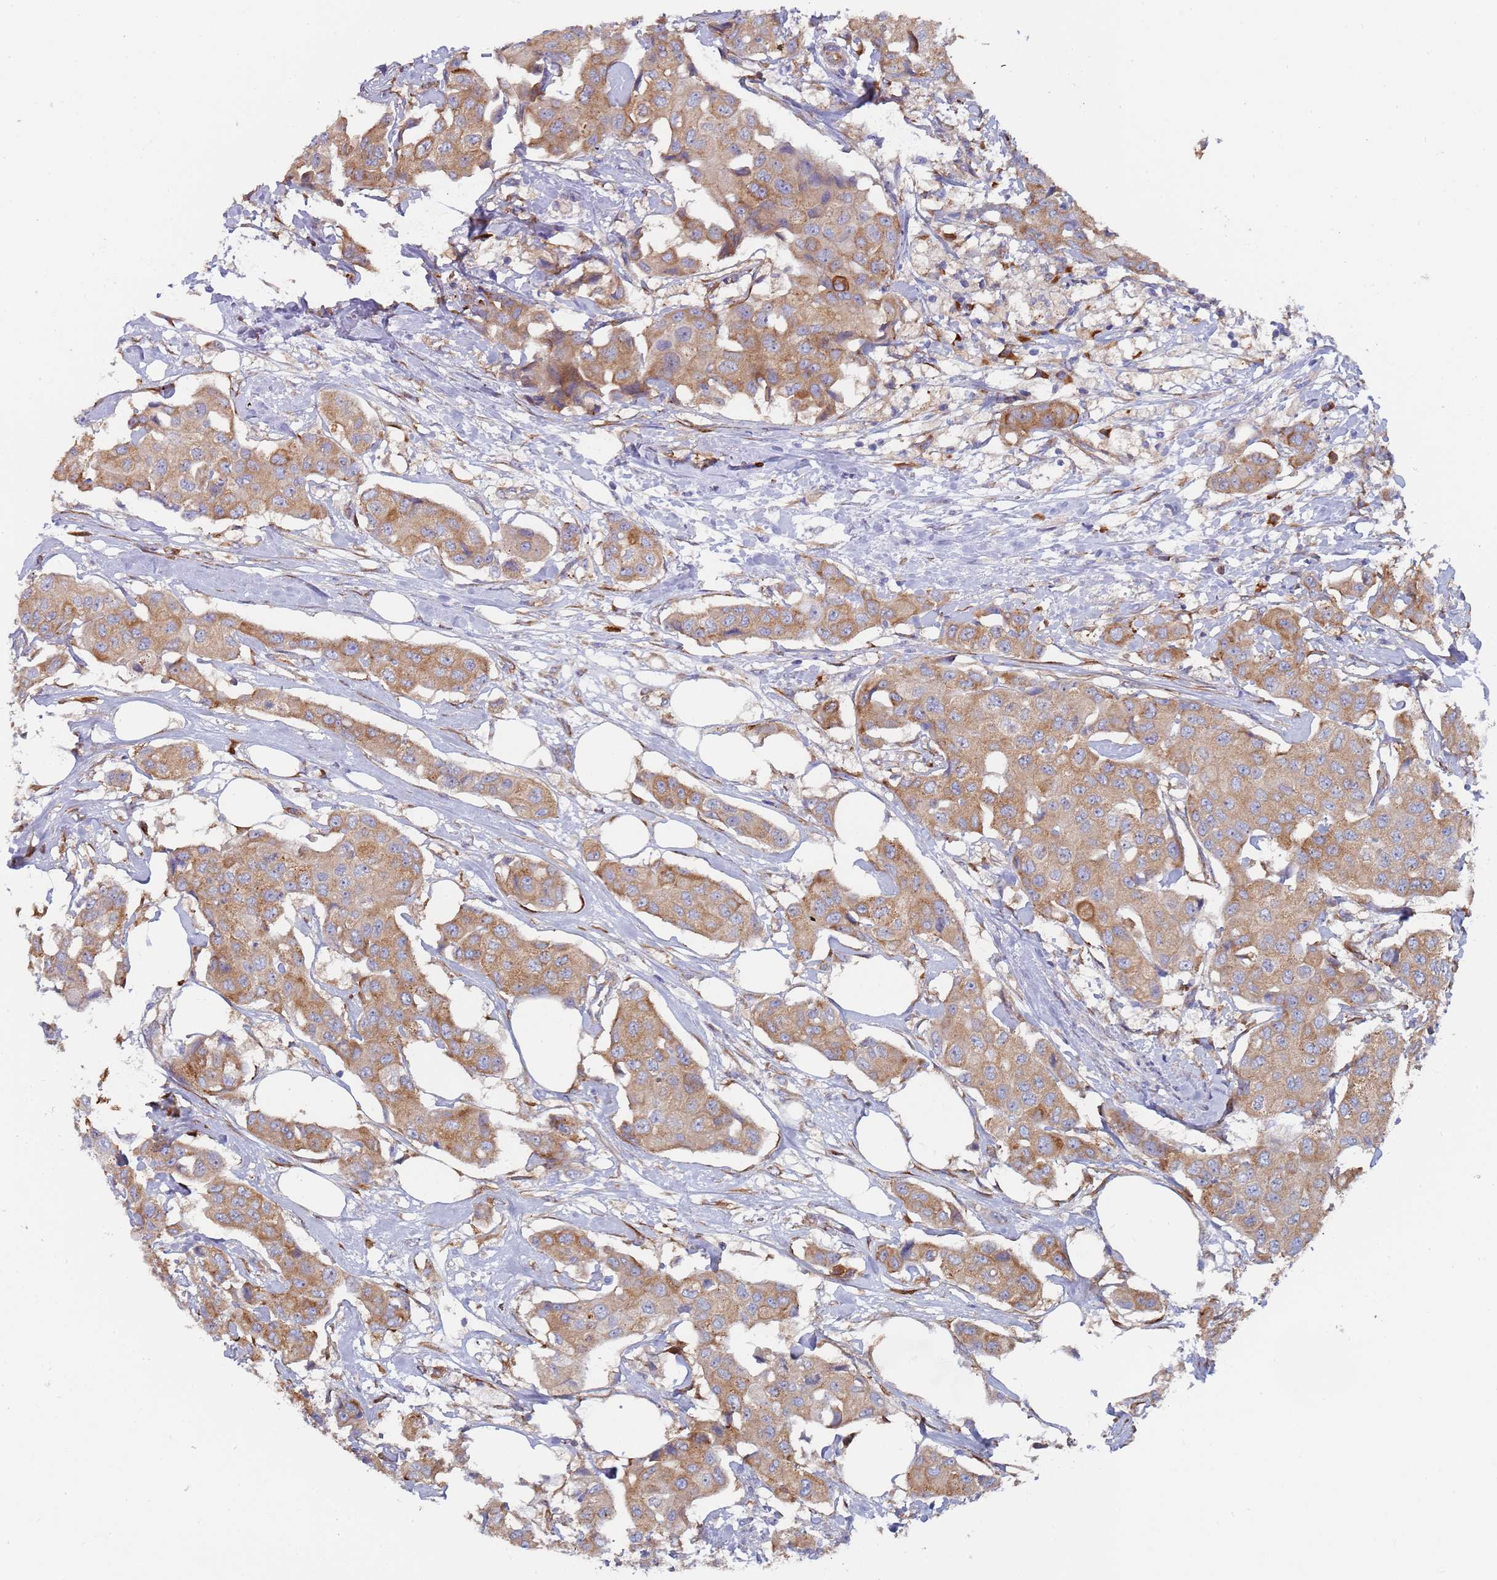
{"staining": {"intensity": "moderate", "quantity": ">75%", "location": "cytoplasmic/membranous"}, "tissue": "breast cancer", "cell_type": "Tumor cells", "image_type": "cancer", "snomed": [{"axis": "morphology", "description": "Duct carcinoma"}, {"axis": "topography", "description": "Breast"}, {"axis": "topography", "description": "Lymph node"}], "caption": "An IHC image of neoplastic tissue is shown. Protein staining in brown highlights moderate cytoplasmic/membranous positivity in breast cancer within tumor cells. (DAB = brown stain, brightfield microscopy at high magnification).", "gene": "ZNF844", "patient": {"sex": "female", "age": 80}}